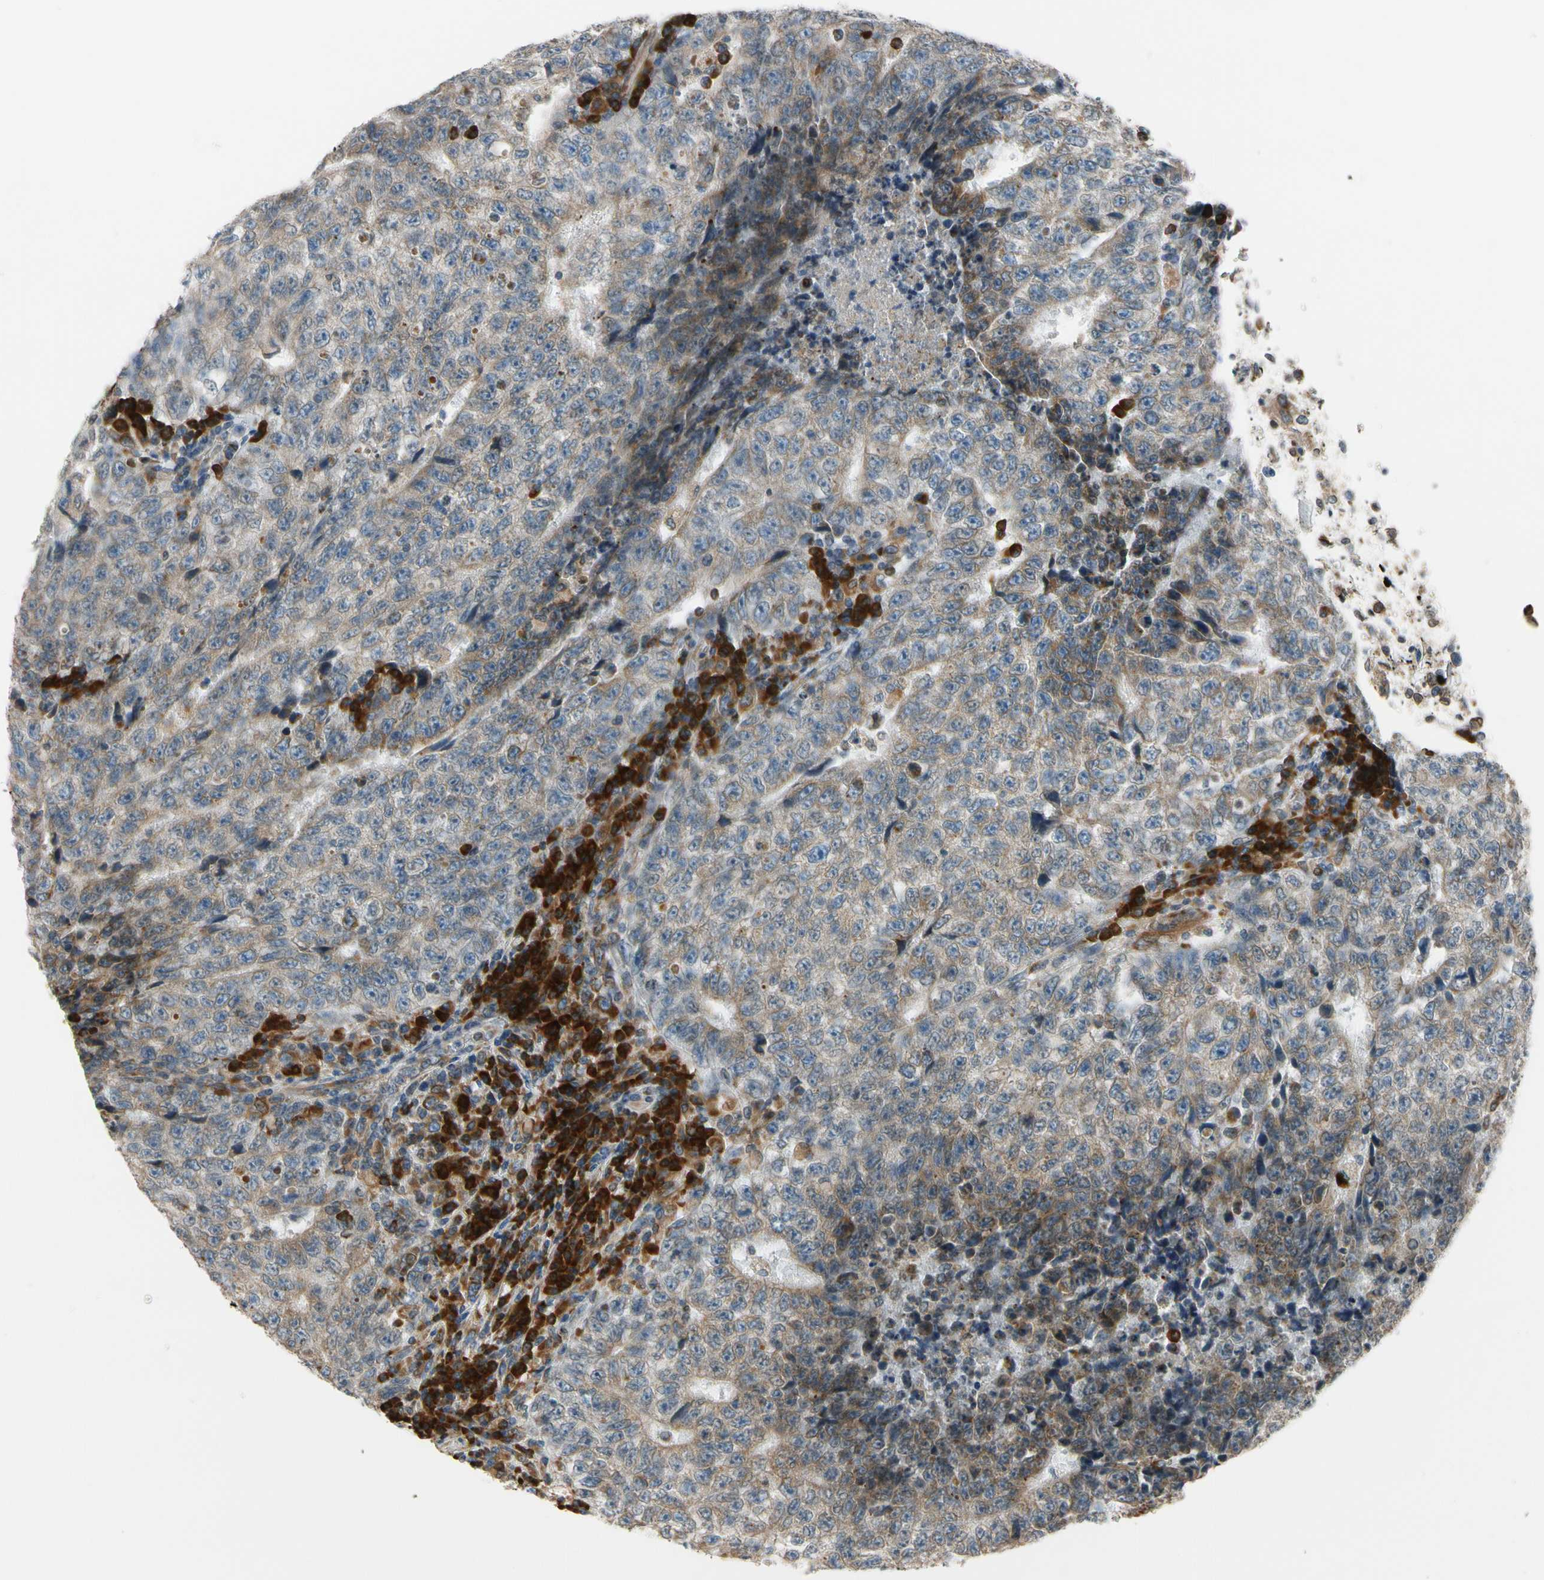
{"staining": {"intensity": "weak", "quantity": ">75%", "location": "cytoplasmic/membranous"}, "tissue": "testis cancer", "cell_type": "Tumor cells", "image_type": "cancer", "snomed": [{"axis": "morphology", "description": "Necrosis, NOS"}, {"axis": "morphology", "description": "Carcinoma, Embryonal, NOS"}, {"axis": "topography", "description": "Testis"}], "caption": "Testis embryonal carcinoma stained with a protein marker exhibits weak staining in tumor cells.", "gene": "RPN2", "patient": {"sex": "male", "age": 19}}